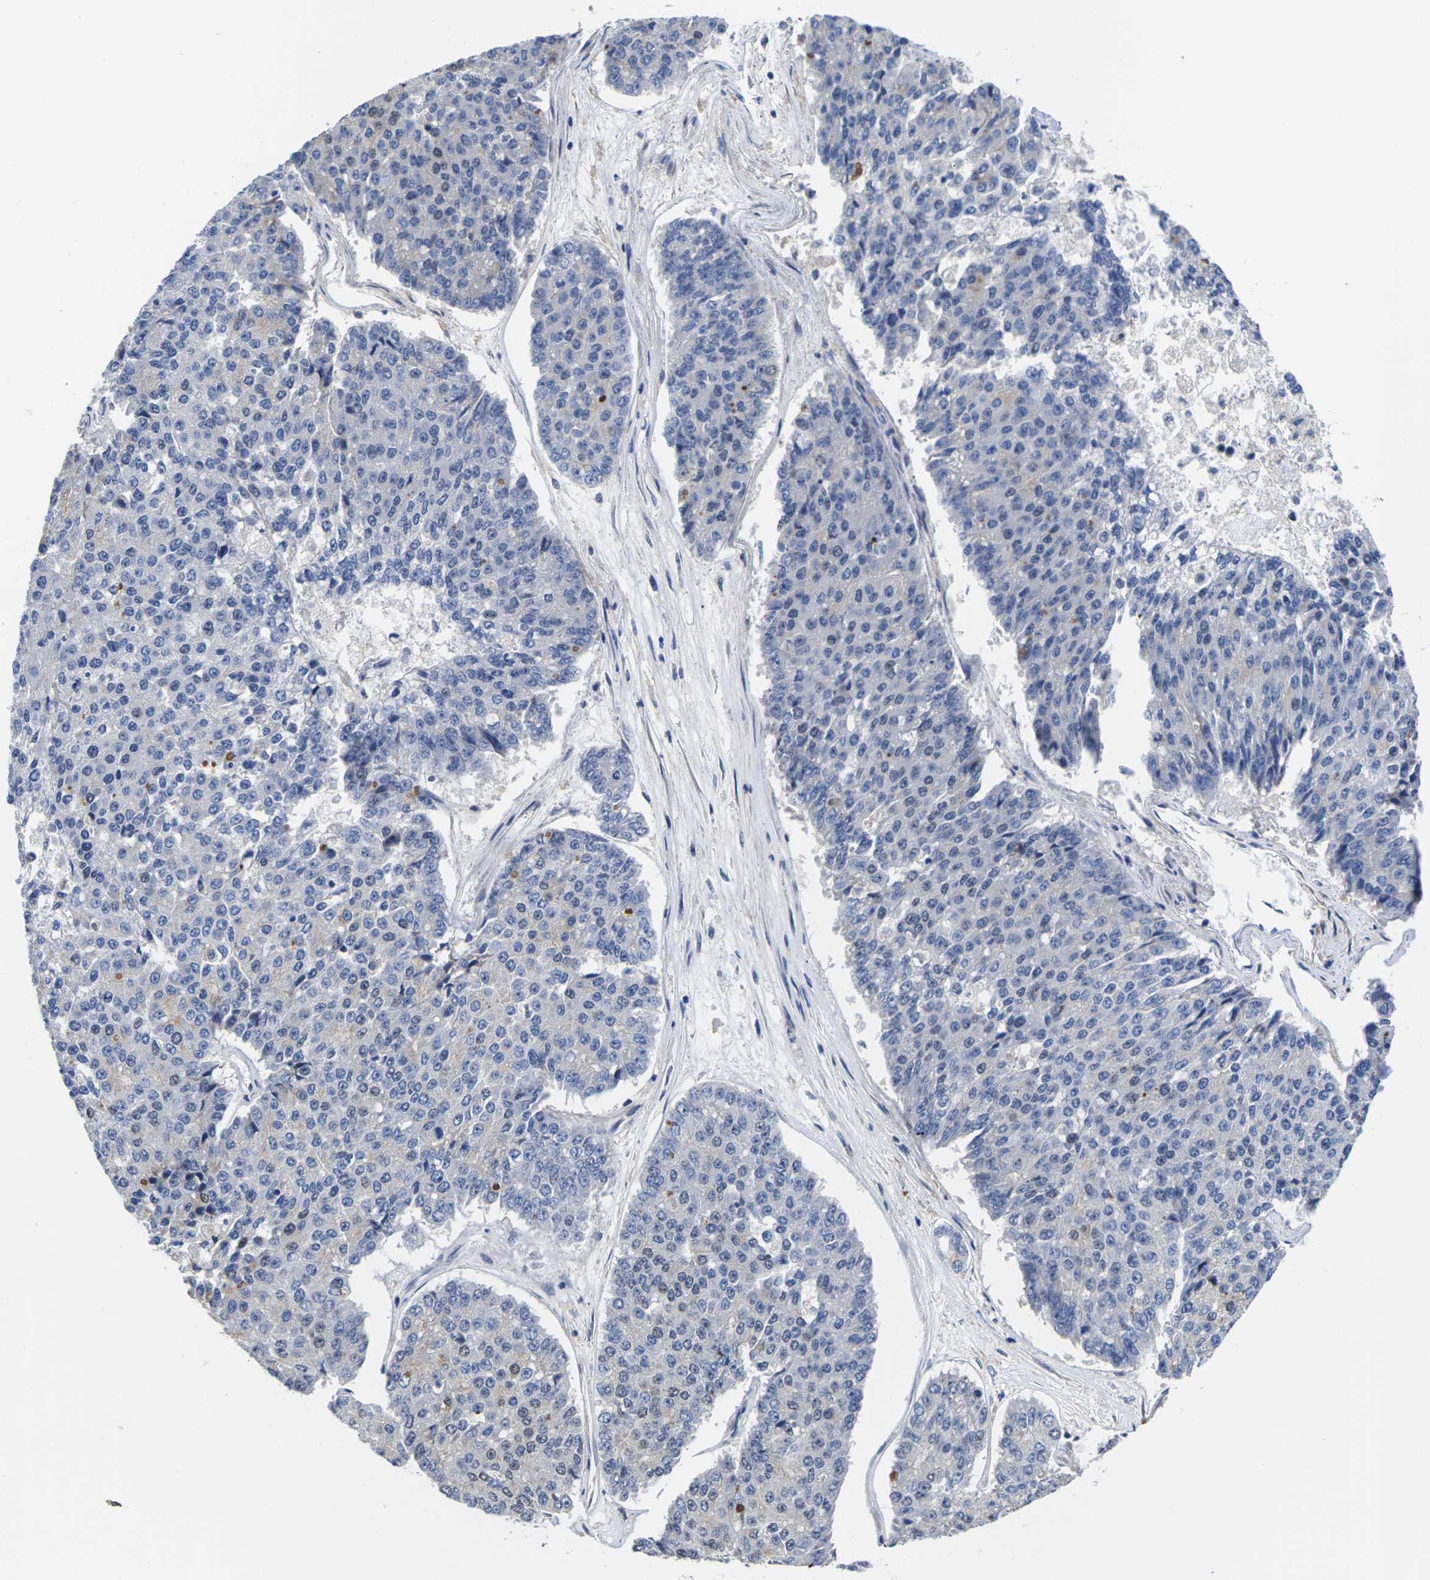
{"staining": {"intensity": "negative", "quantity": "none", "location": "none"}, "tissue": "pancreatic cancer", "cell_type": "Tumor cells", "image_type": "cancer", "snomed": [{"axis": "morphology", "description": "Adenocarcinoma, NOS"}, {"axis": "topography", "description": "Pancreas"}], "caption": "A photomicrograph of pancreatic cancer stained for a protein shows no brown staining in tumor cells.", "gene": "ST6GAL2", "patient": {"sex": "male", "age": 50}}